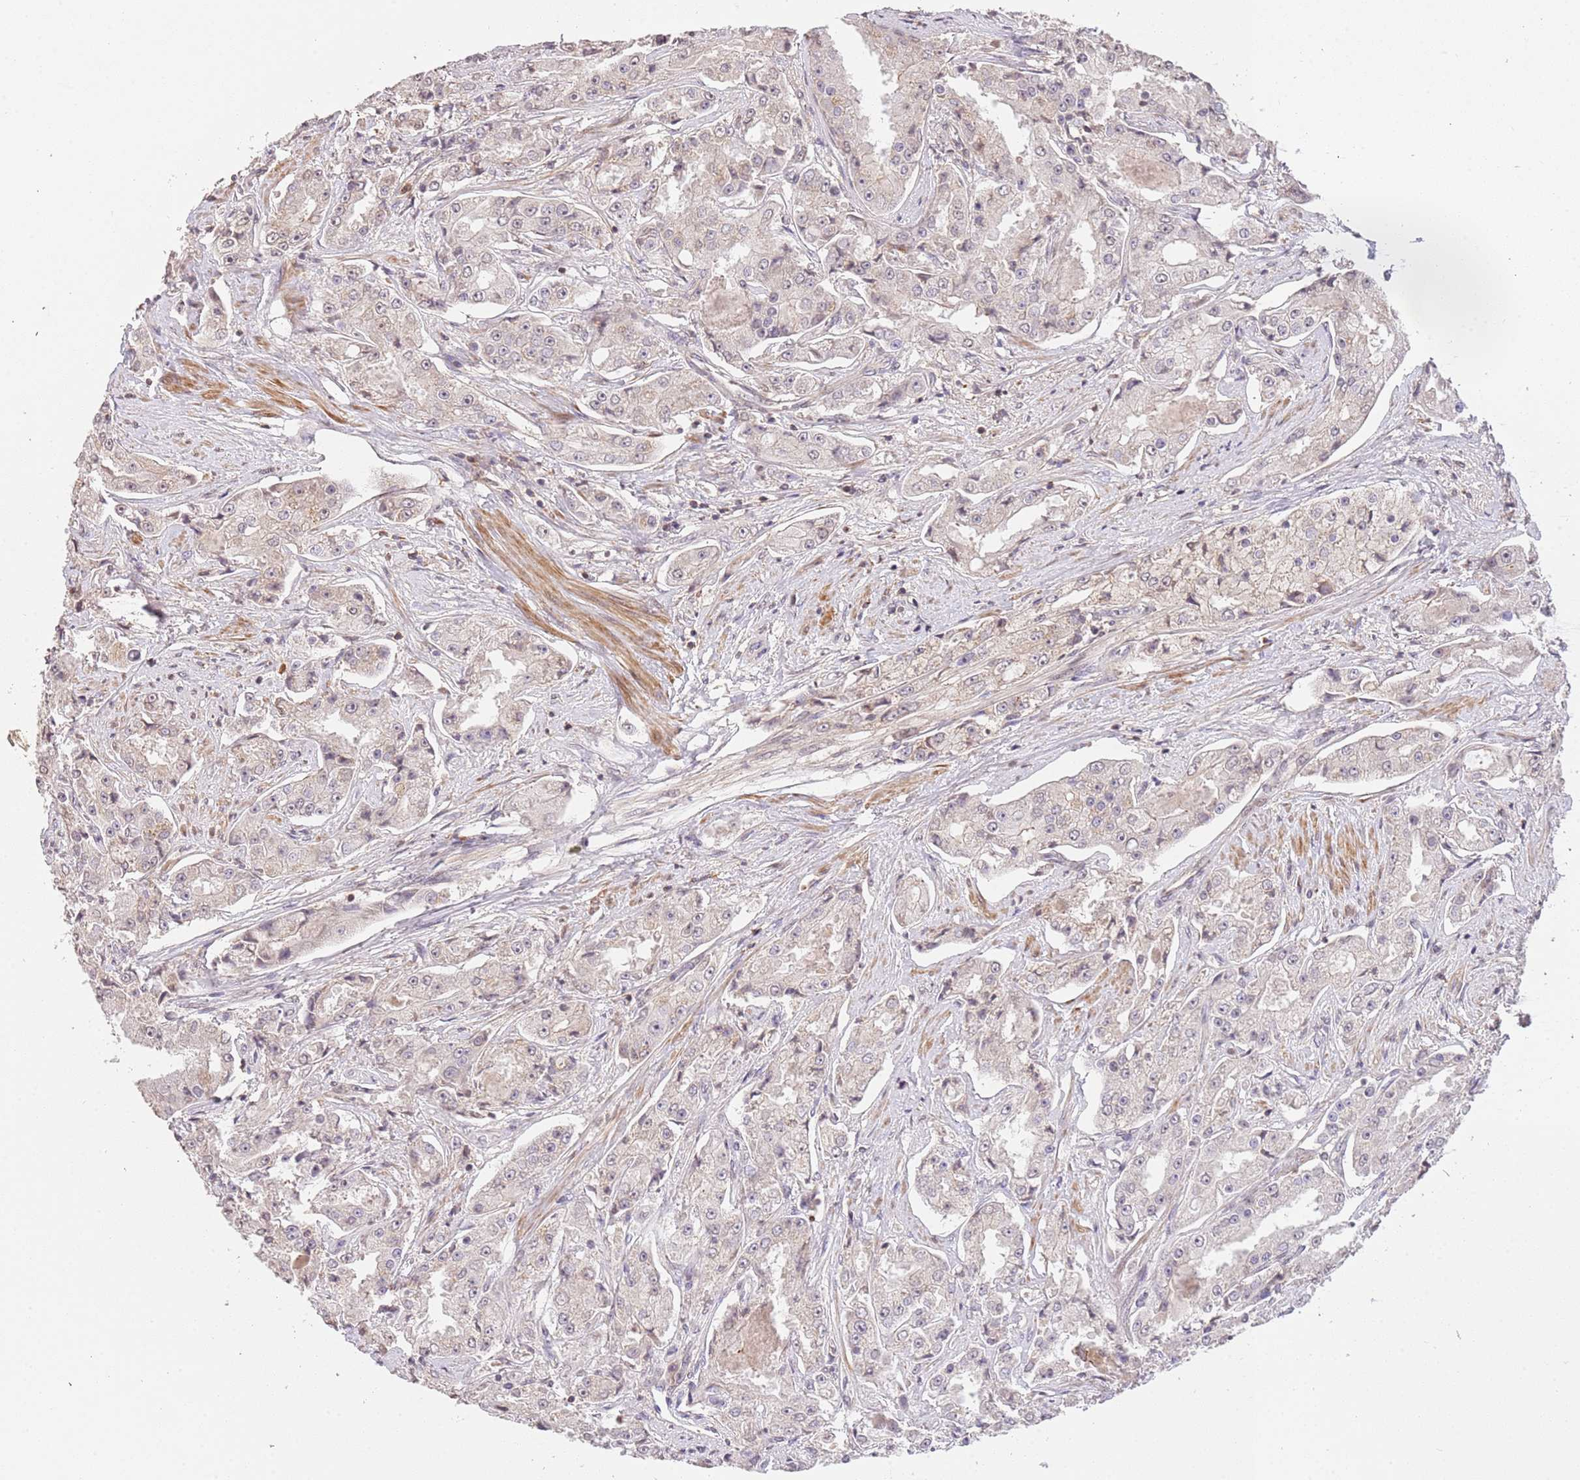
{"staining": {"intensity": "weak", "quantity": "25%-75%", "location": "cytoplasmic/membranous"}, "tissue": "prostate cancer", "cell_type": "Tumor cells", "image_type": "cancer", "snomed": [{"axis": "morphology", "description": "Adenocarcinoma, High grade"}, {"axis": "topography", "description": "Prostate"}], "caption": "DAB immunohistochemical staining of human adenocarcinoma (high-grade) (prostate) exhibits weak cytoplasmic/membranous protein staining in approximately 25%-75% of tumor cells.", "gene": "SLC16A4", "patient": {"sex": "male", "age": 73}}